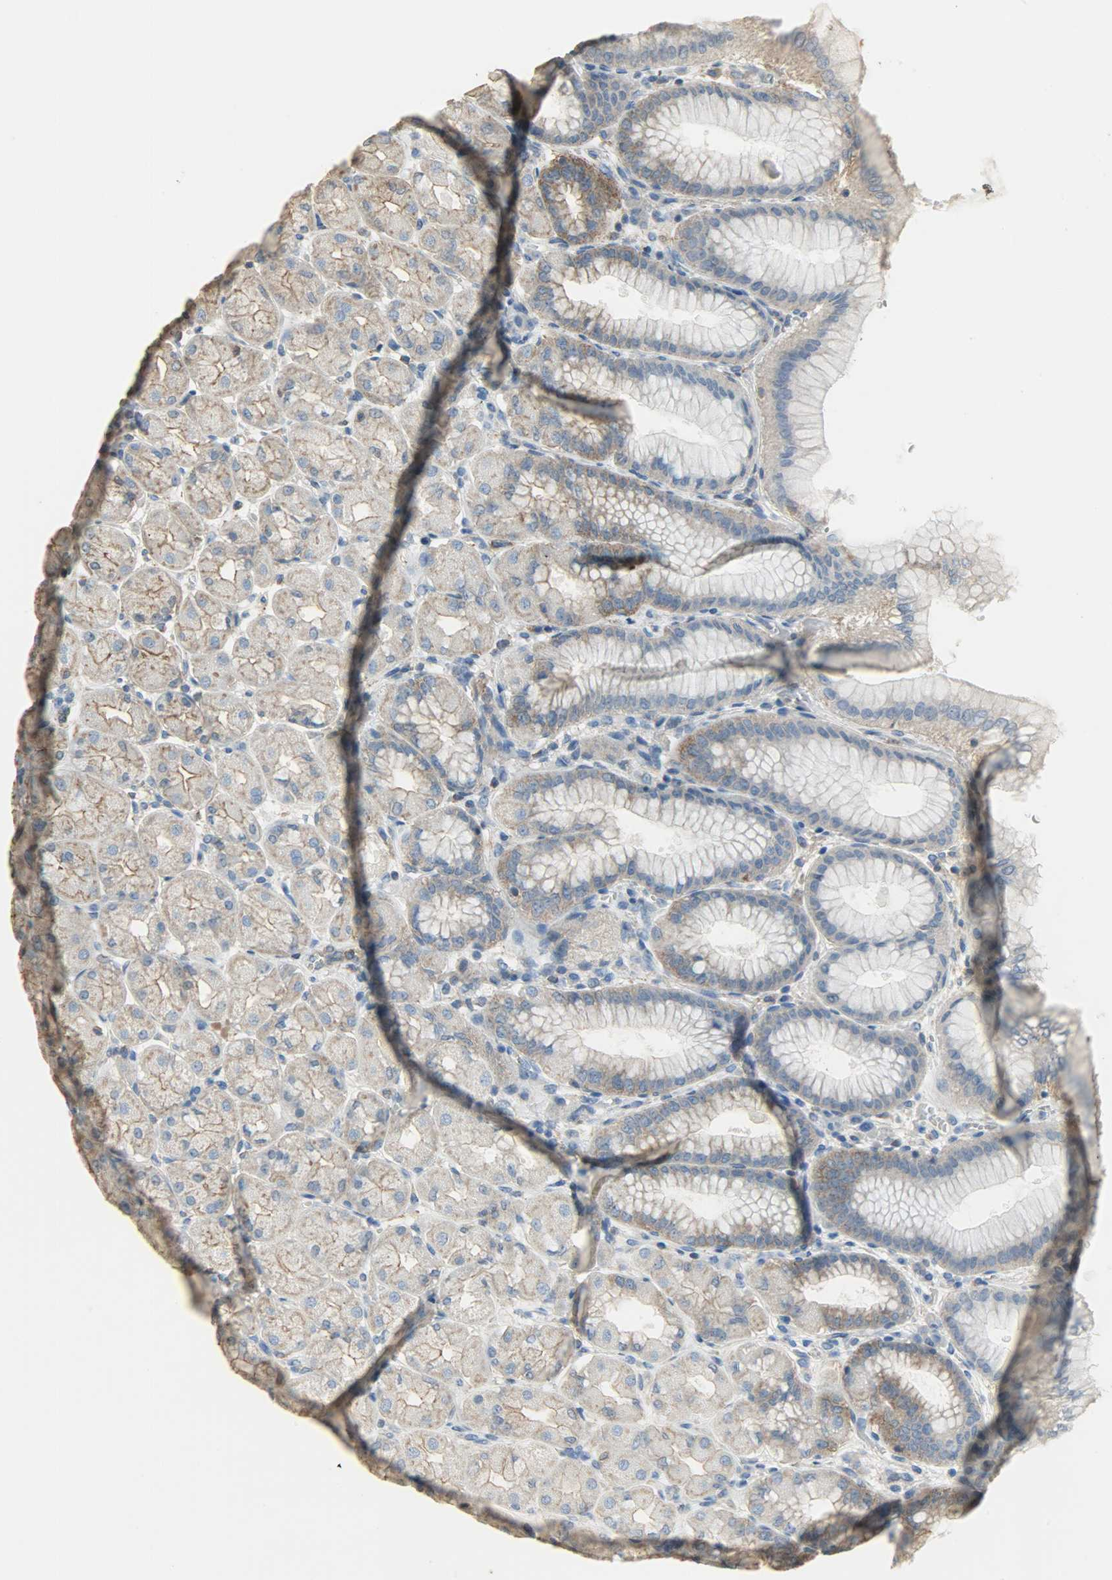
{"staining": {"intensity": "weak", "quantity": ">75%", "location": "cytoplasmic/membranous"}, "tissue": "stomach", "cell_type": "Glandular cells", "image_type": "normal", "snomed": [{"axis": "morphology", "description": "Normal tissue, NOS"}, {"axis": "topography", "description": "Stomach, upper"}], "caption": "Immunohistochemical staining of benign human stomach demonstrates low levels of weak cytoplasmic/membranous staining in approximately >75% of glandular cells.", "gene": "DNAJA4", "patient": {"sex": "female", "age": 56}}